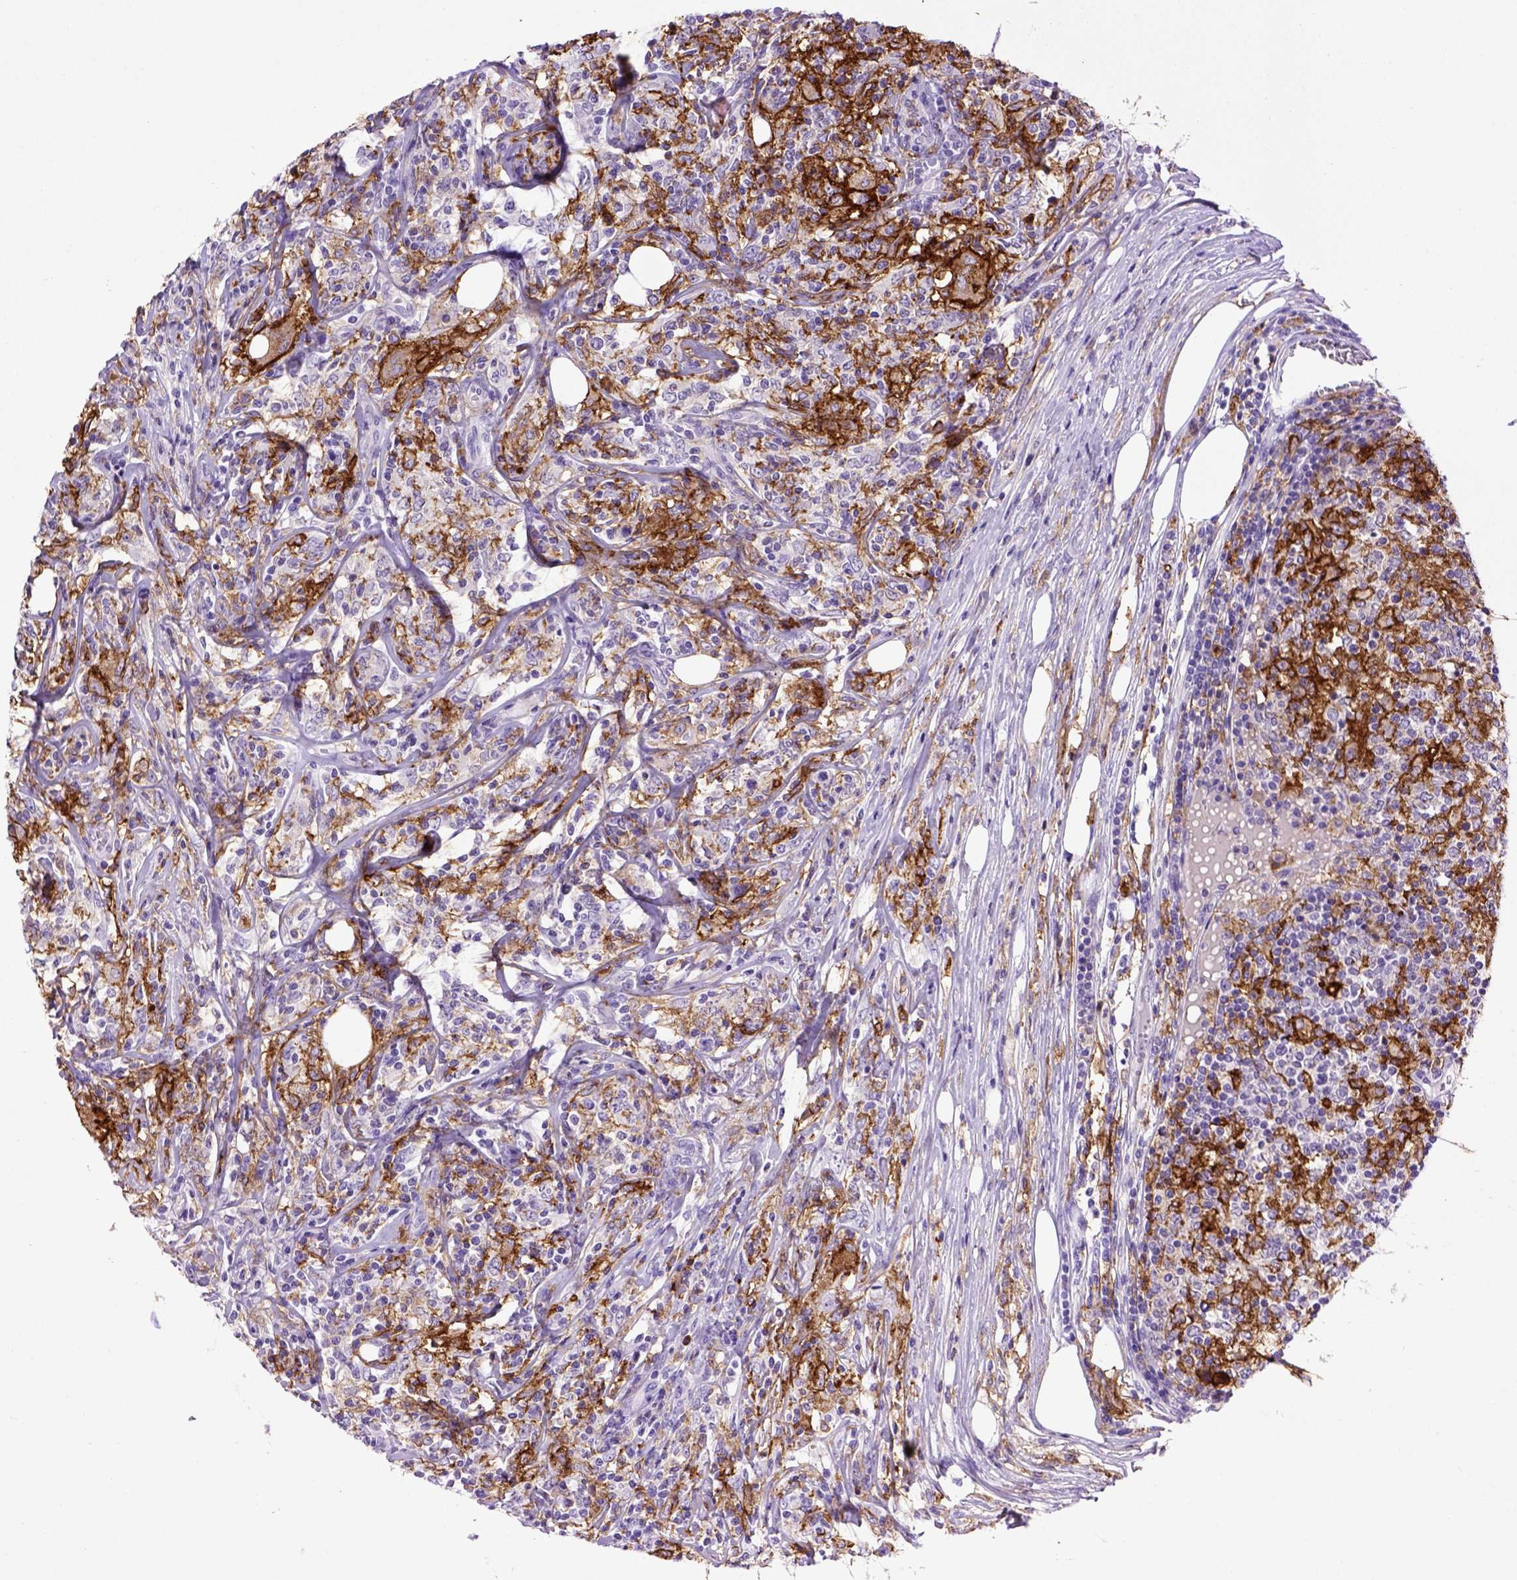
{"staining": {"intensity": "negative", "quantity": "none", "location": "none"}, "tissue": "lymphoma", "cell_type": "Tumor cells", "image_type": "cancer", "snomed": [{"axis": "morphology", "description": "Malignant lymphoma, non-Hodgkin's type, High grade"}, {"axis": "topography", "description": "Lymph node"}], "caption": "IHC of human high-grade malignant lymphoma, non-Hodgkin's type reveals no staining in tumor cells. The staining is performed using DAB brown chromogen with nuclei counter-stained in using hematoxylin.", "gene": "ITGAX", "patient": {"sex": "female", "age": 84}}